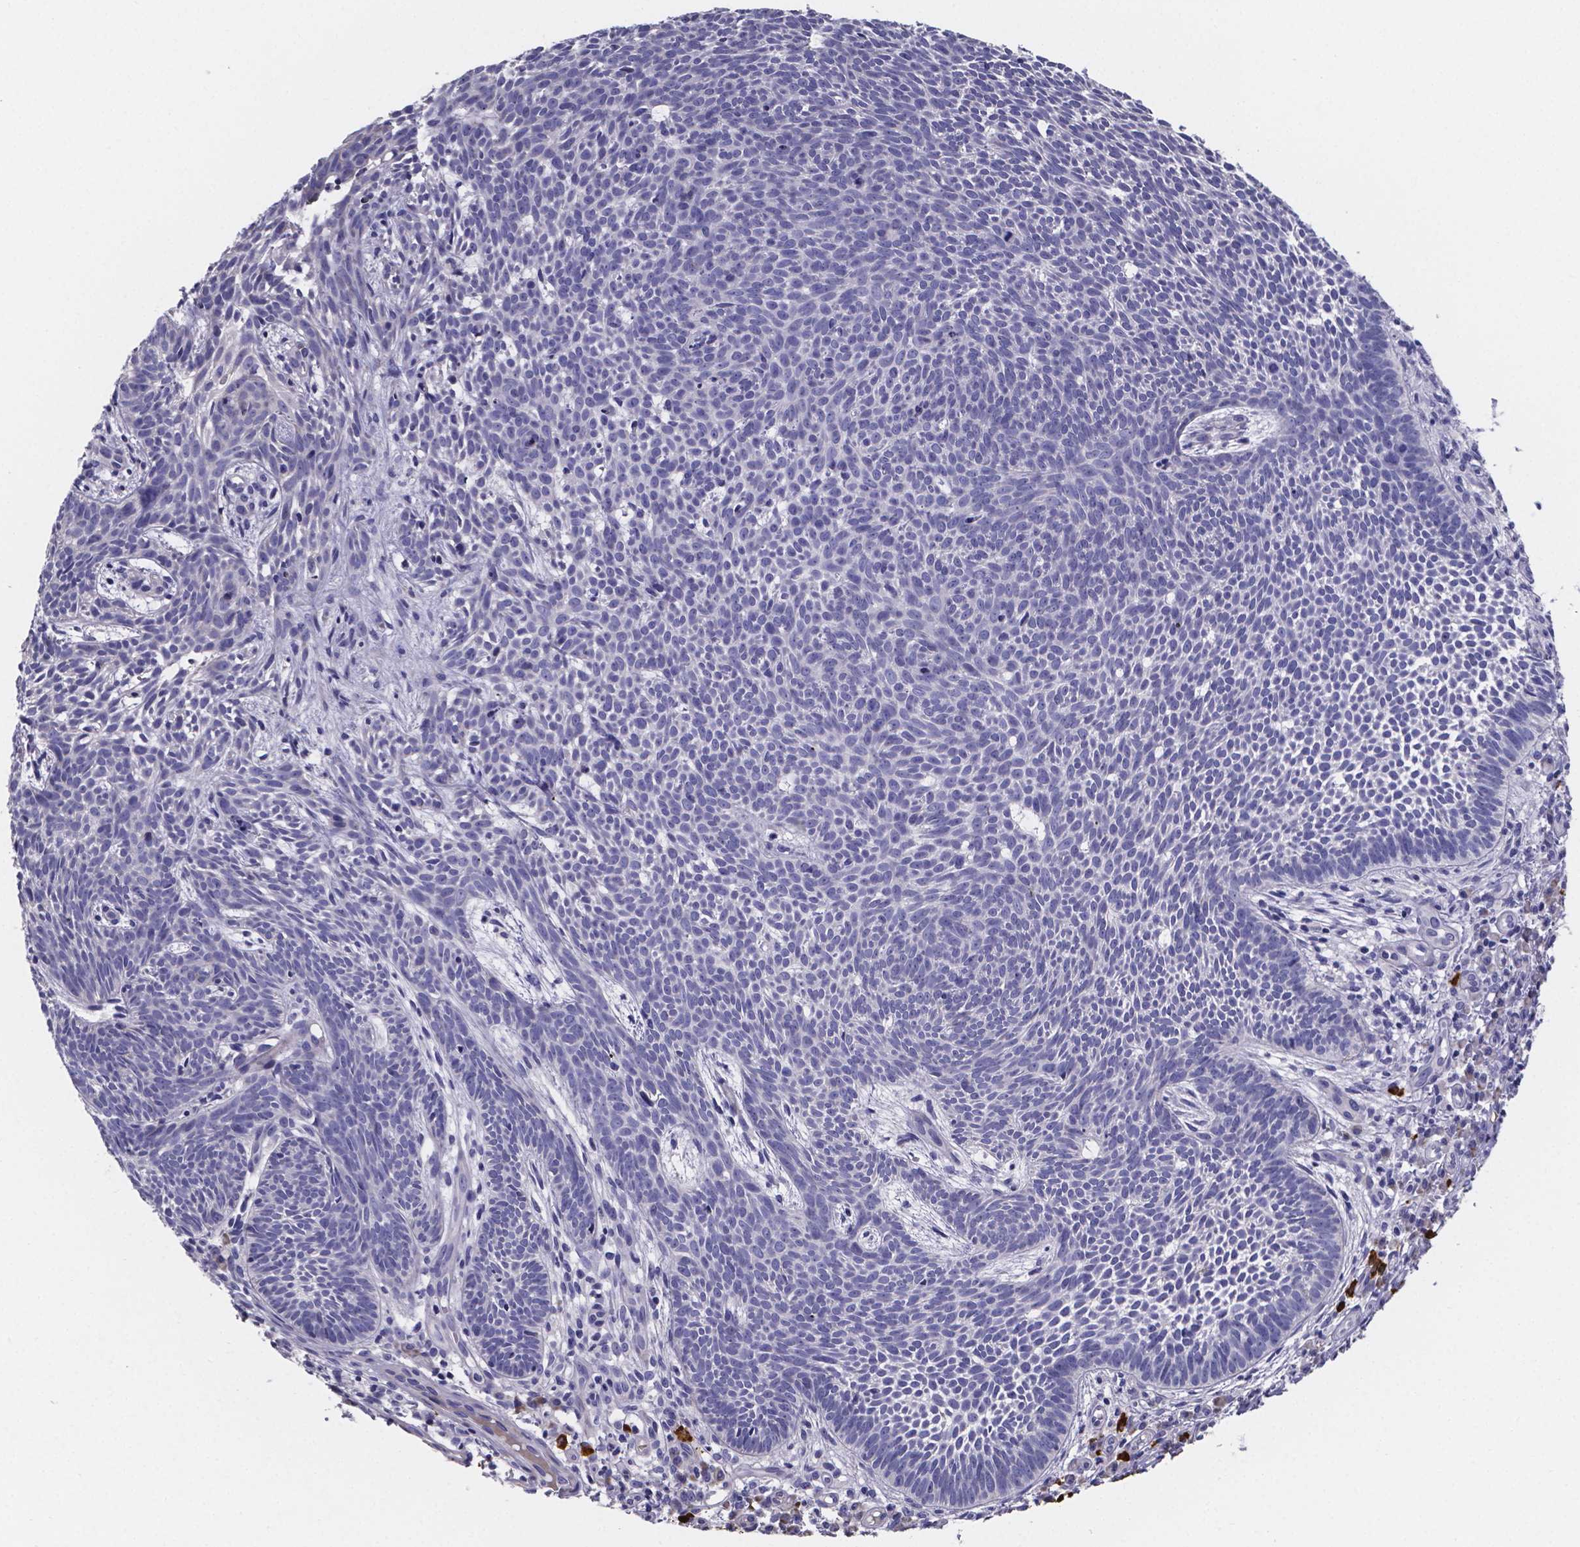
{"staining": {"intensity": "negative", "quantity": "none", "location": "none"}, "tissue": "skin cancer", "cell_type": "Tumor cells", "image_type": "cancer", "snomed": [{"axis": "morphology", "description": "Basal cell carcinoma"}, {"axis": "topography", "description": "Skin"}], "caption": "A histopathology image of human skin cancer (basal cell carcinoma) is negative for staining in tumor cells. Nuclei are stained in blue.", "gene": "GABRA3", "patient": {"sex": "male", "age": 59}}